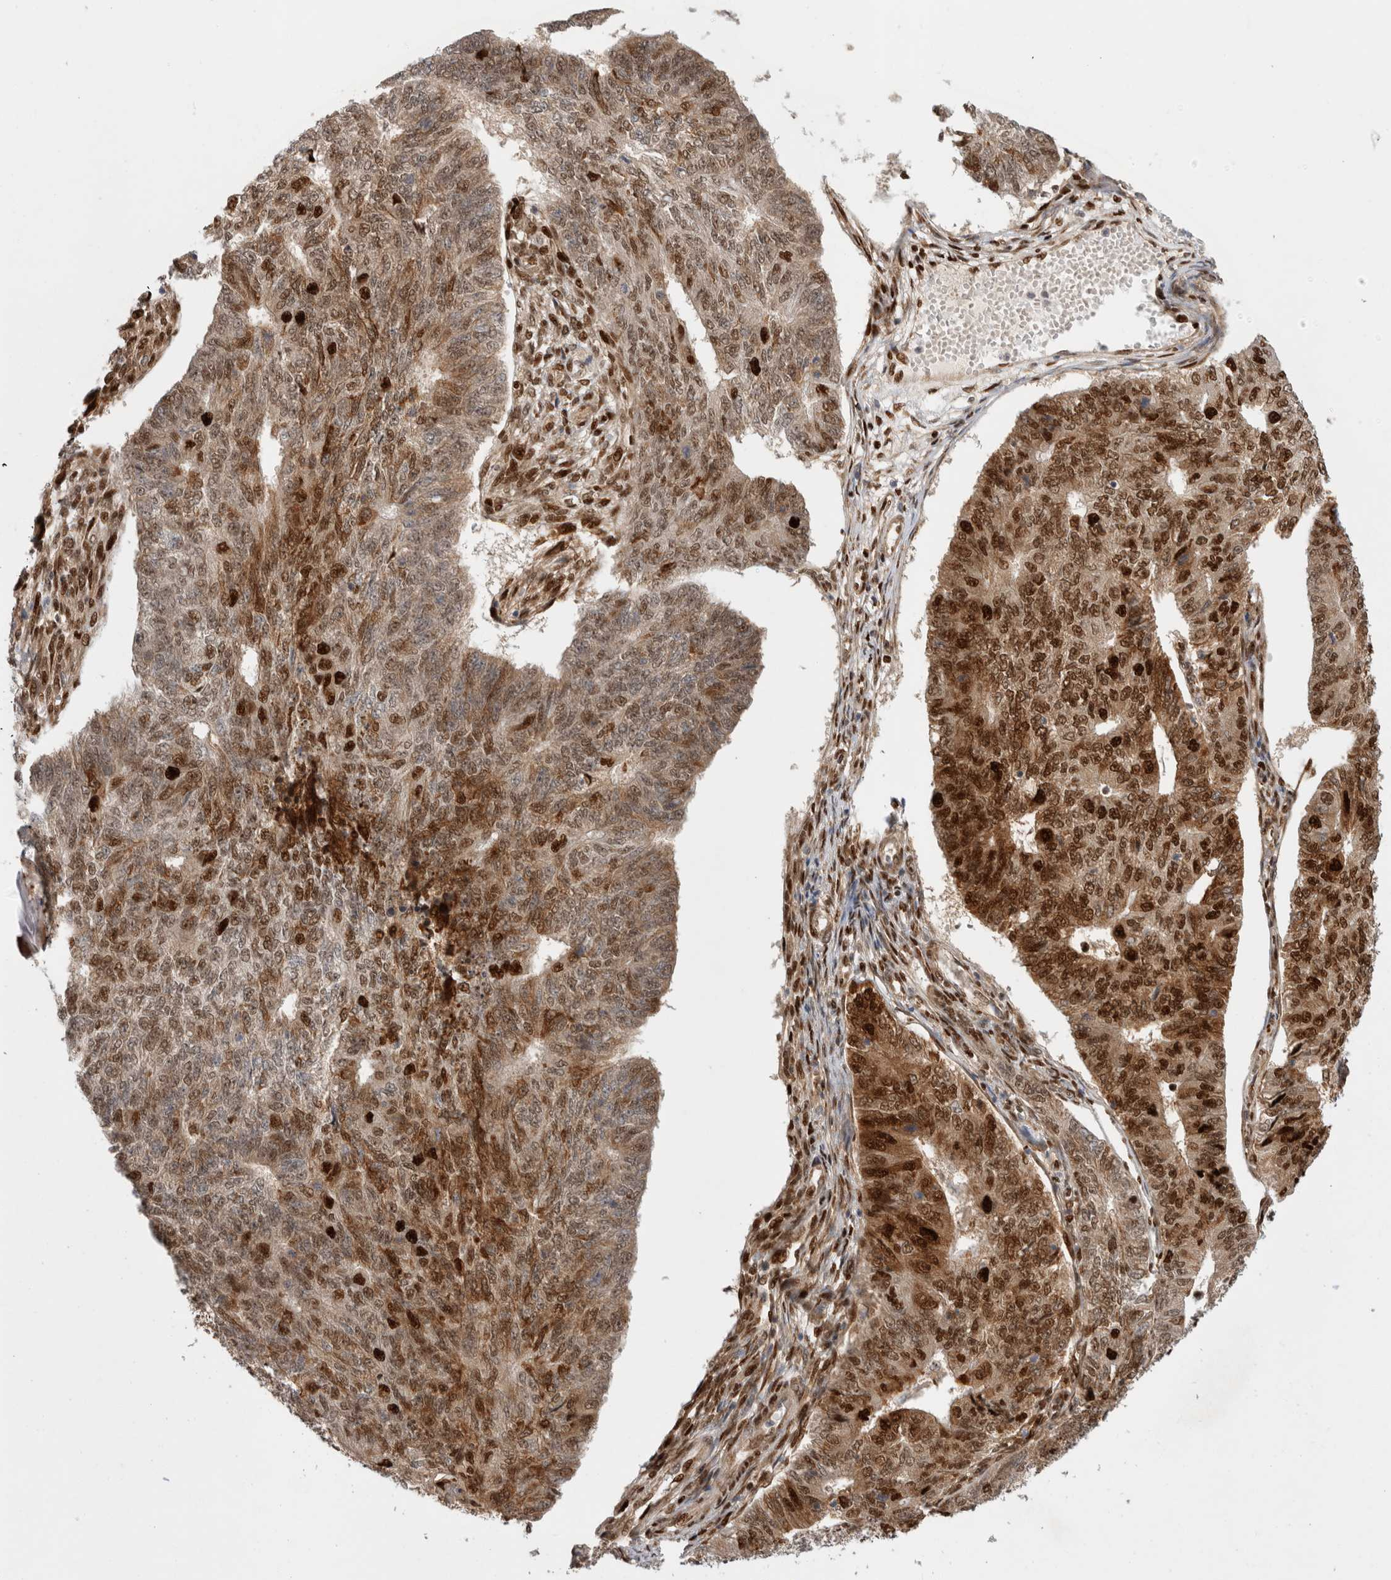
{"staining": {"intensity": "strong", "quantity": ">75%", "location": "cytoplasmic/membranous,nuclear"}, "tissue": "endometrial cancer", "cell_type": "Tumor cells", "image_type": "cancer", "snomed": [{"axis": "morphology", "description": "Adenocarcinoma, NOS"}, {"axis": "topography", "description": "Endometrium"}], "caption": "Immunohistochemical staining of human endometrial cancer (adenocarcinoma) reveals strong cytoplasmic/membranous and nuclear protein expression in about >75% of tumor cells.", "gene": "TCF4", "patient": {"sex": "female", "age": 32}}